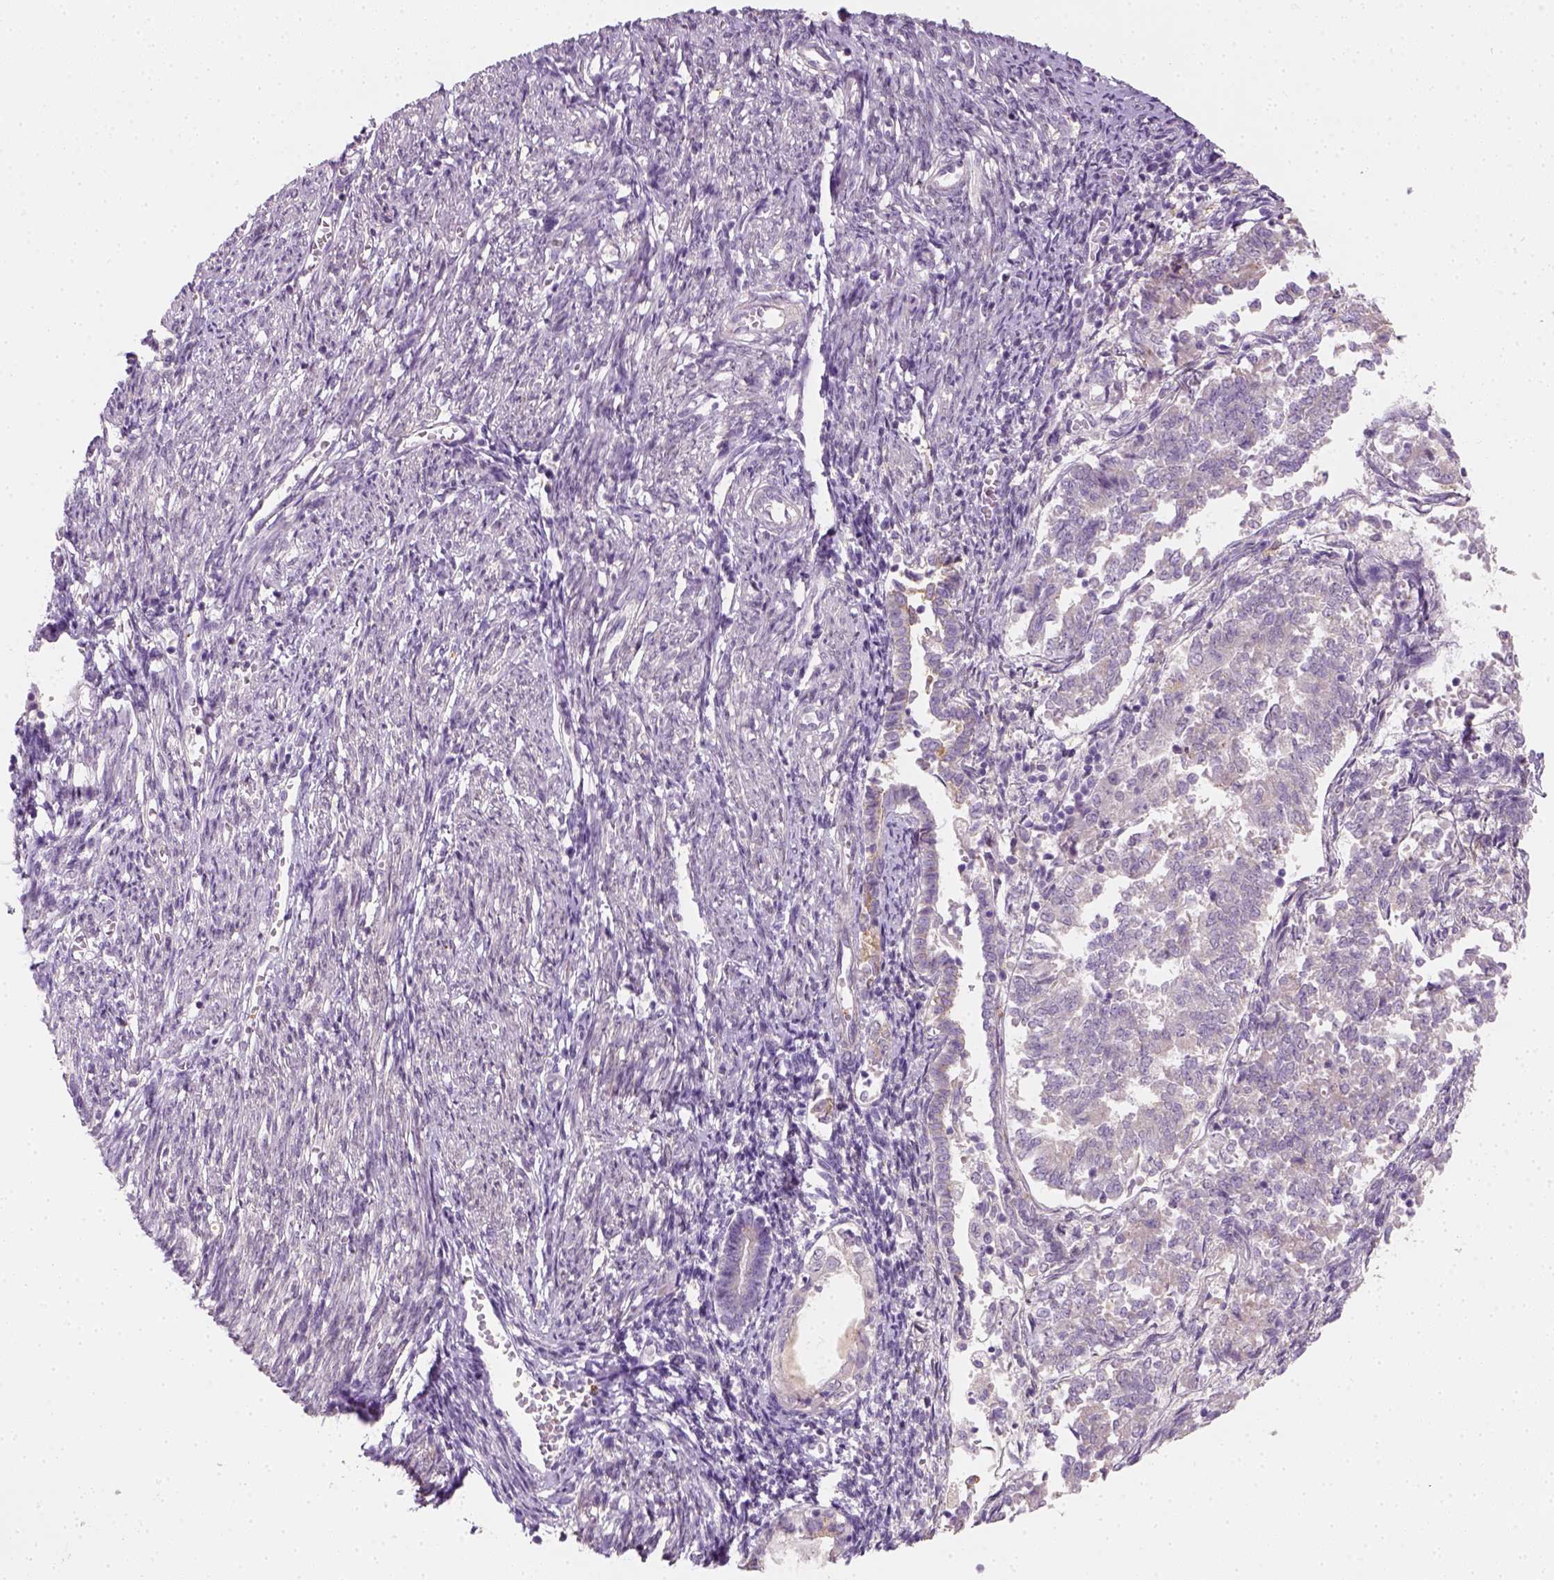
{"staining": {"intensity": "negative", "quantity": "none", "location": "none"}, "tissue": "endometrial cancer", "cell_type": "Tumor cells", "image_type": "cancer", "snomed": [{"axis": "morphology", "description": "Adenocarcinoma, NOS"}, {"axis": "topography", "description": "Endometrium"}], "caption": "This is an immunohistochemistry (IHC) image of human endometrial cancer. There is no expression in tumor cells.", "gene": "FAM163B", "patient": {"sex": "female", "age": 65}}